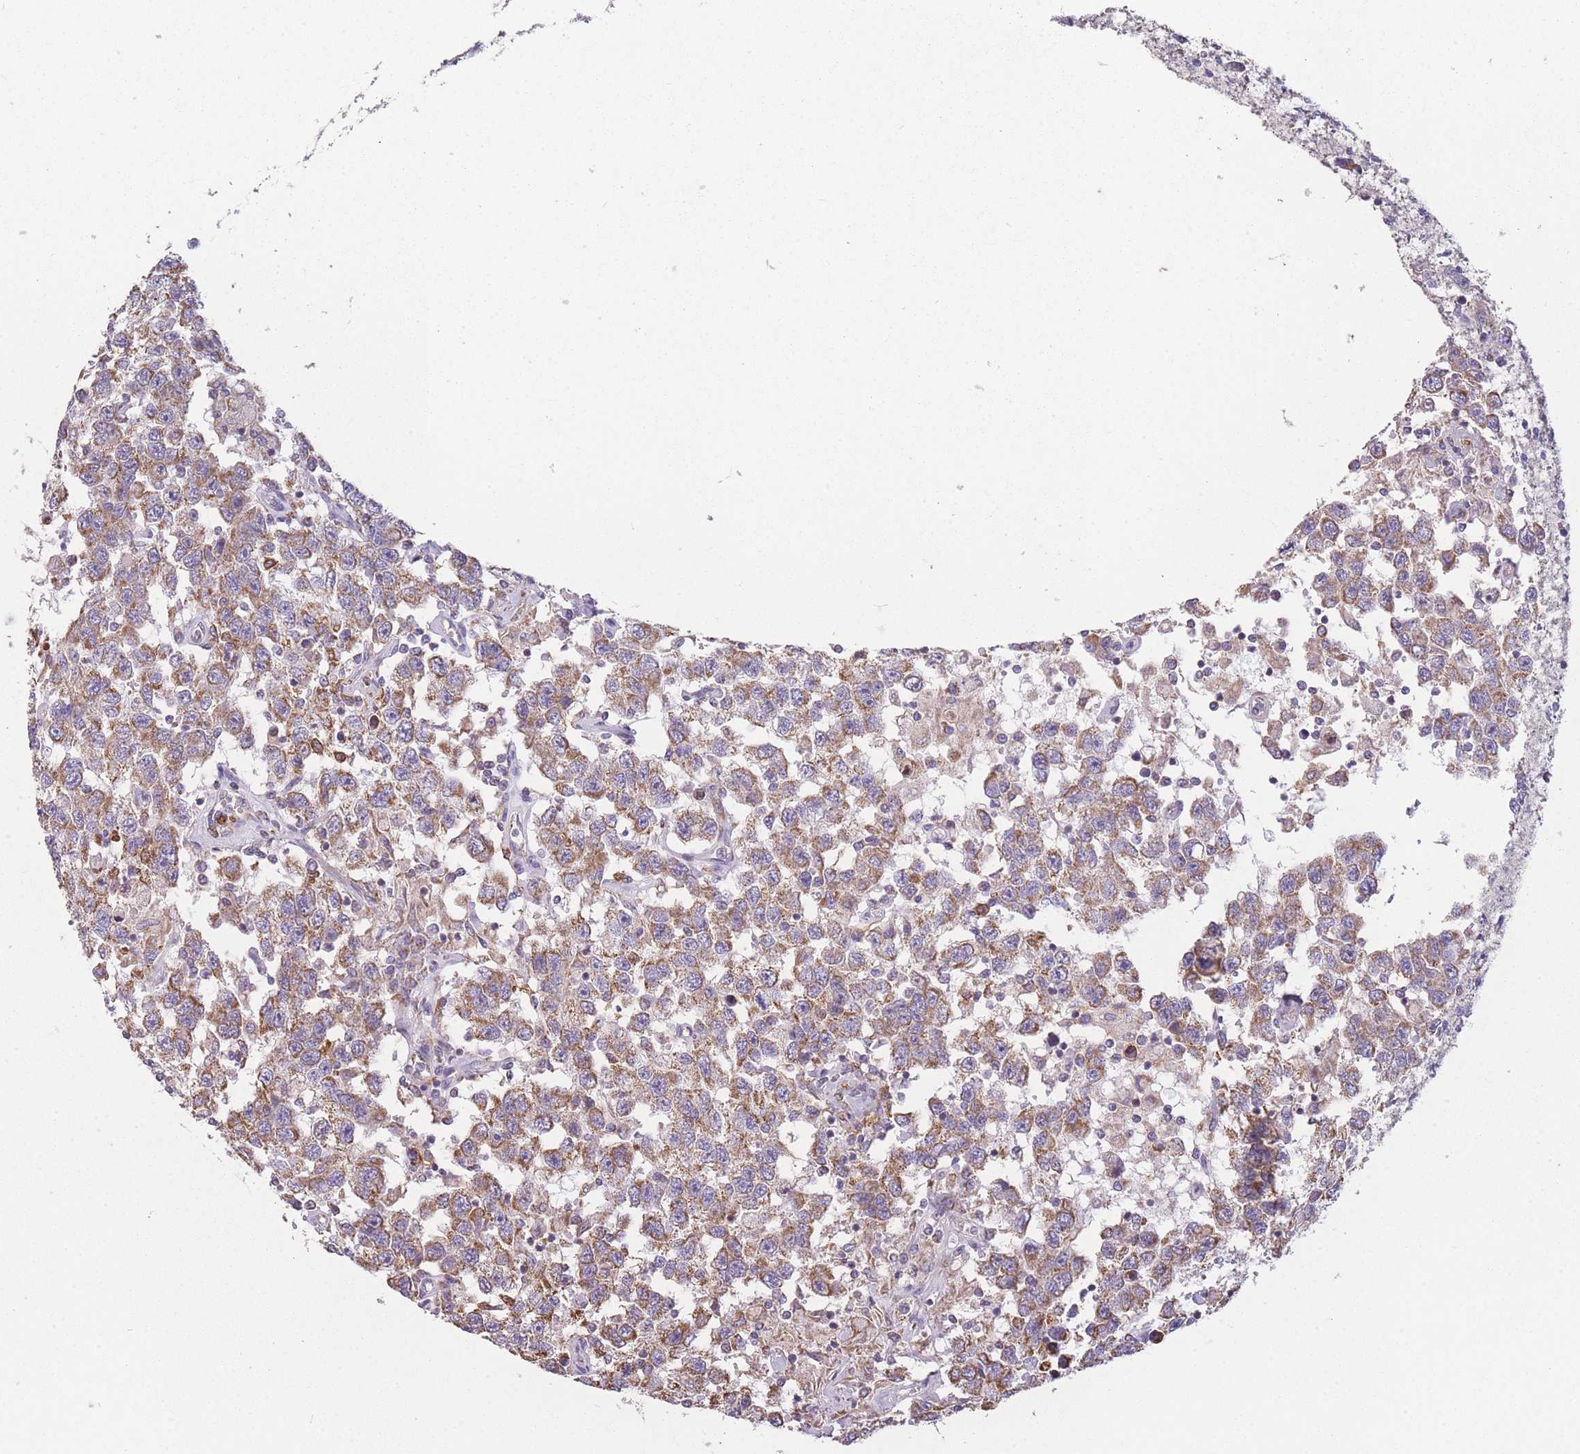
{"staining": {"intensity": "moderate", "quantity": ">75%", "location": "cytoplasmic/membranous"}, "tissue": "testis cancer", "cell_type": "Tumor cells", "image_type": "cancer", "snomed": [{"axis": "morphology", "description": "Seminoma, NOS"}, {"axis": "topography", "description": "Testis"}], "caption": "Protein staining displays moderate cytoplasmic/membranous staining in approximately >75% of tumor cells in testis cancer (seminoma).", "gene": "PRAM1", "patient": {"sex": "male", "age": 41}}